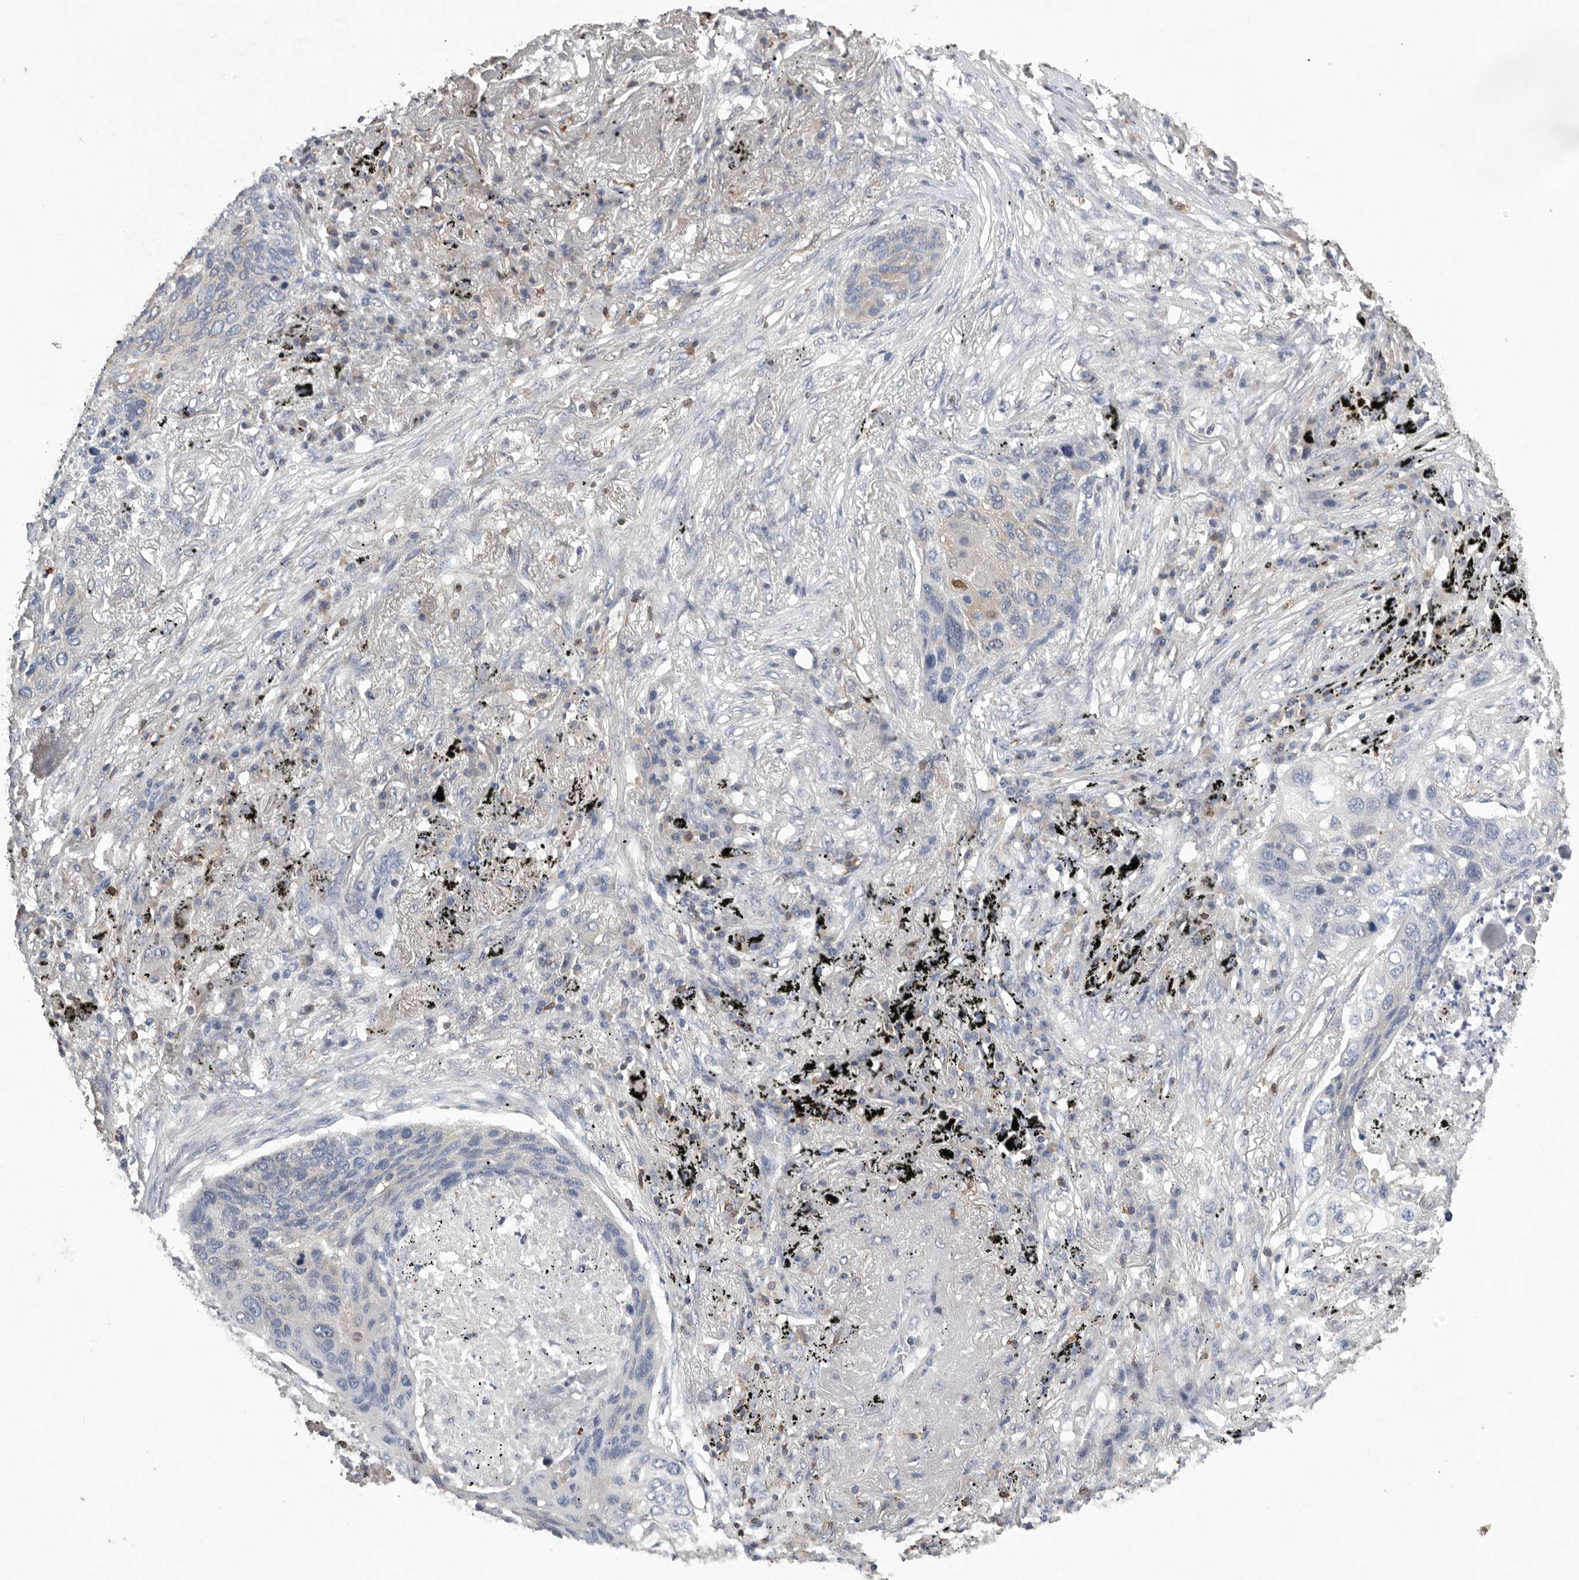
{"staining": {"intensity": "negative", "quantity": "none", "location": "none"}, "tissue": "lung cancer", "cell_type": "Tumor cells", "image_type": "cancer", "snomed": [{"axis": "morphology", "description": "Squamous cell carcinoma, NOS"}, {"axis": "topography", "description": "Lung"}], "caption": "The immunohistochemistry (IHC) image has no significant positivity in tumor cells of lung cancer (squamous cell carcinoma) tissue. (Stains: DAB IHC with hematoxylin counter stain, Microscopy: brightfield microscopy at high magnification).", "gene": "PDCD4", "patient": {"sex": "female", "age": 63}}